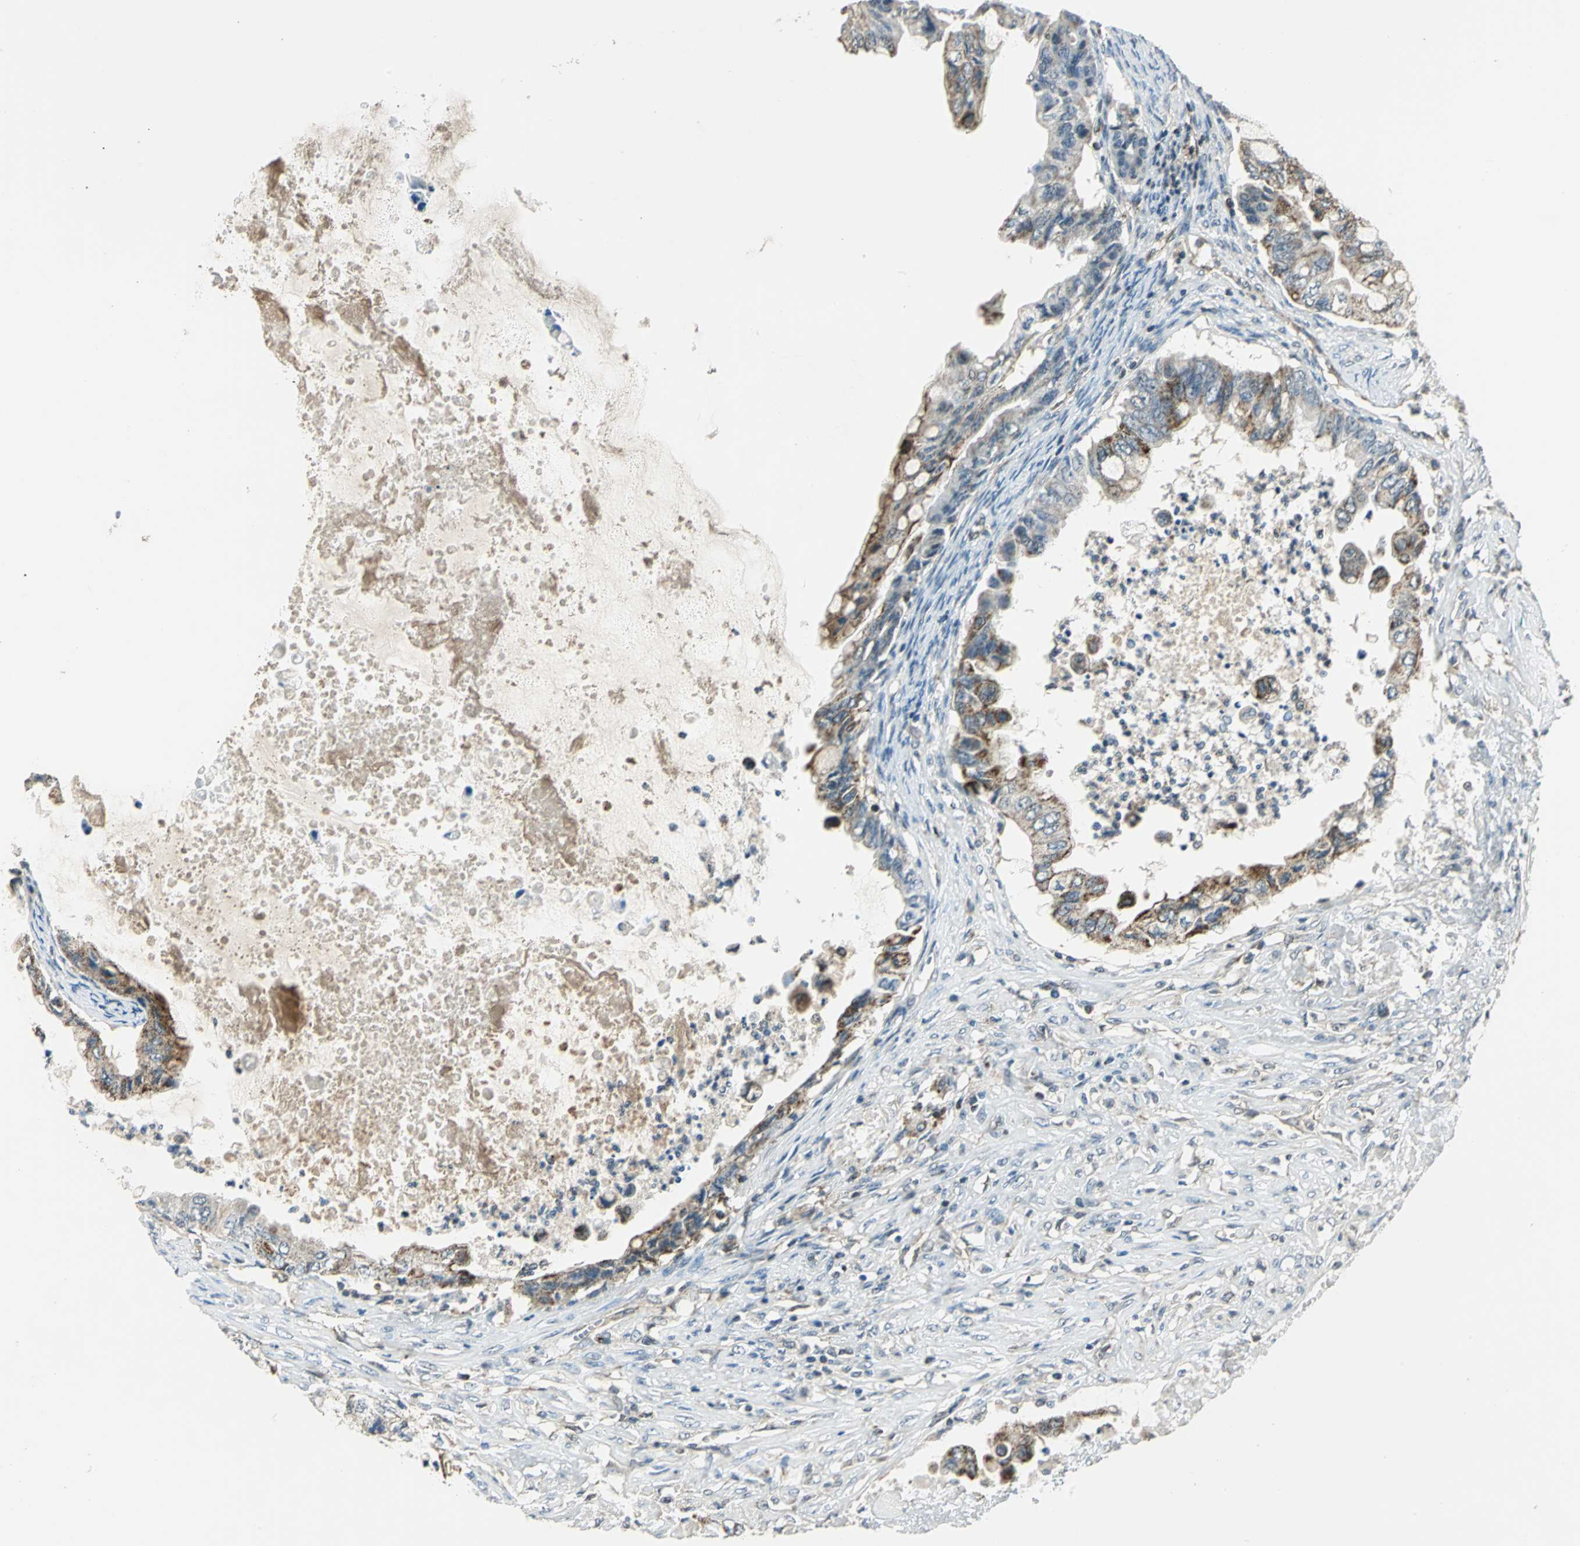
{"staining": {"intensity": "moderate", "quantity": ">75%", "location": "cytoplasmic/membranous"}, "tissue": "ovarian cancer", "cell_type": "Tumor cells", "image_type": "cancer", "snomed": [{"axis": "morphology", "description": "Cystadenocarcinoma, mucinous, NOS"}, {"axis": "topography", "description": "Ovary"}], "caption": "Tumor cells exhibit medium levels of moderate cytoplasmic/membranous positivity in about >75% of cells in human ovarian cancer (mucinous cystadenocarcinoma).", "gene": "NUDT2", "patient": {"sex": "female", "age": 80}}